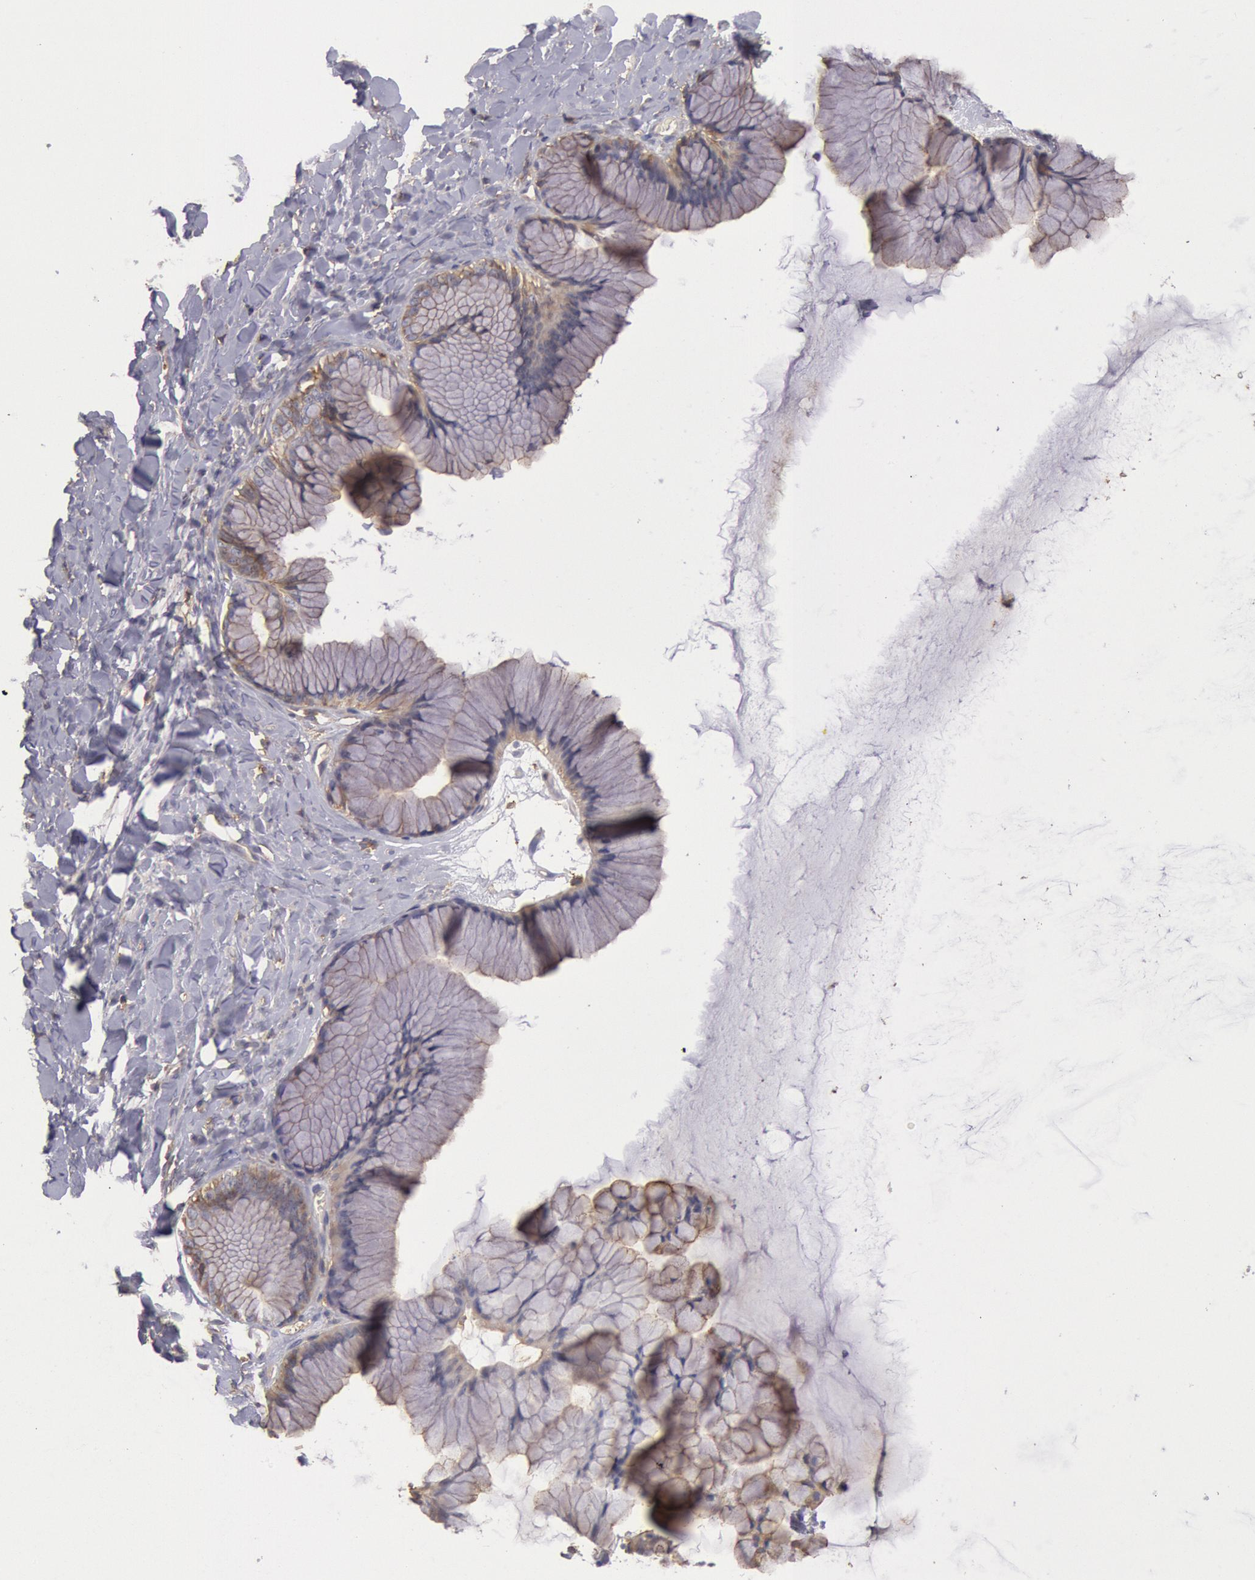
{"staining": {"intensity": "weak", "quantity": "25%-75%", "location": "cytoplasmic/membranous"}, "tissue": "ovarian cancer", "cell_type": "Tumor cells", "image_type": "cancer", "snomed": [{"axis": "morphology", "description": "Cystadenocarcinoma, mucinous, NOS"}, {"axis": "topography", "description": "Ovary"}], "caption": "Protein expression analysis of human mucinous cystadenocarcinoma (ovarian) reveals weak cytoplasmic/membranous expression in approximately 25%-75% of tumor cells.", "gene": "SNAP23", "patient": {"sex": "female", "age": 41}}